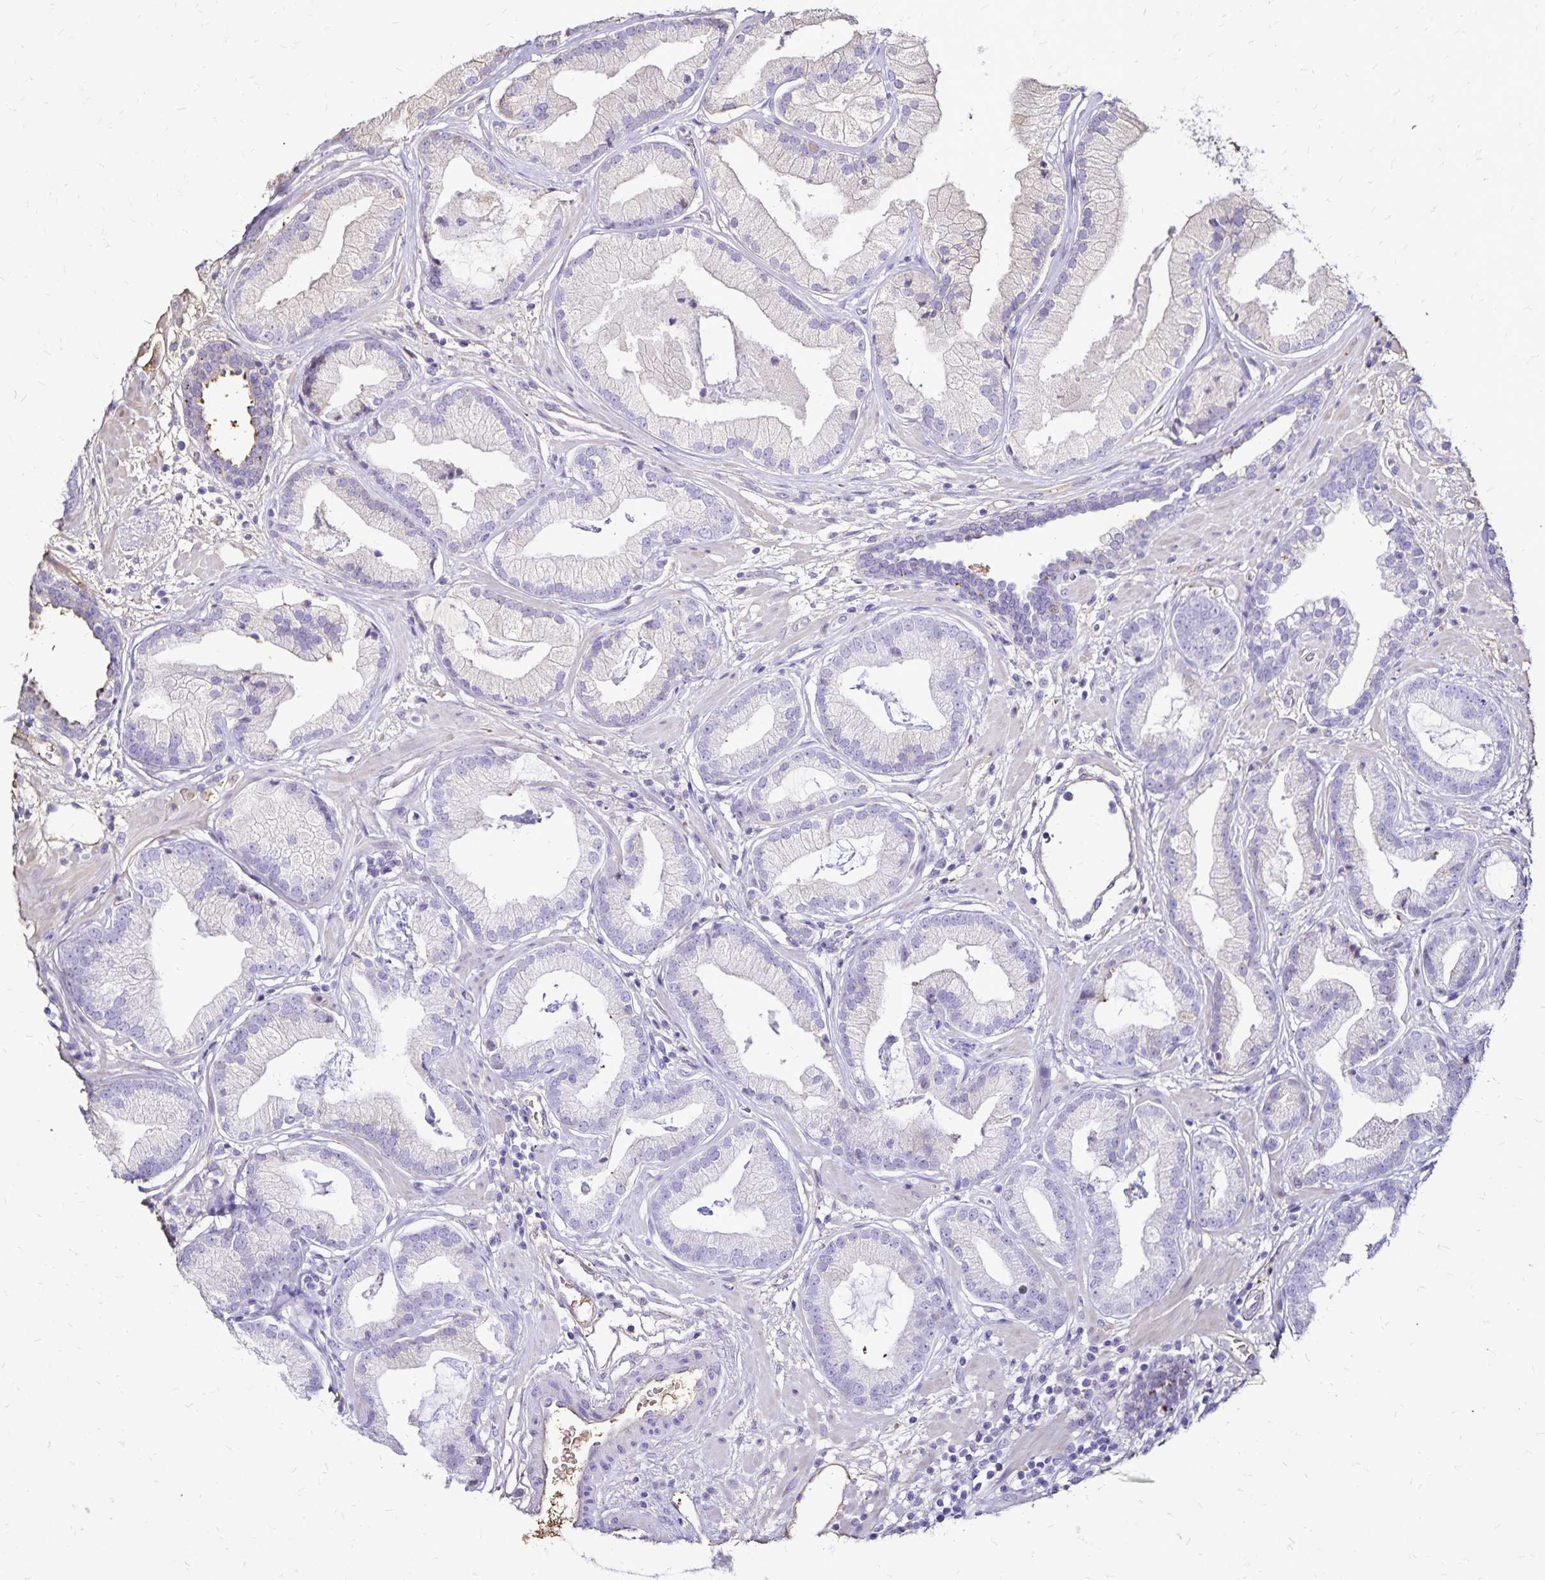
{"staining": {"intensity": "negative", "quantity": "none", "location": "none"}, "tissue": "prostate cancer", "cell_type": "Tumor cells", "image_type": "cancer", "snomed": [{"axis": "morphology", "description": "Adenocarcinoma, Low grade"}, {"axis": "topography", "description": "Prostate"}], "caption": "Immunohistochemistry photomicrograph of neoplastic tissue: adenocarcinoma (low-grade) (prostate) stained with DAB (3,3'-diaminobenzidine) displays no significant protein staining in tumor cells.", "gene": "KISS1", "patient": {"sex": "male", "age": 62}}